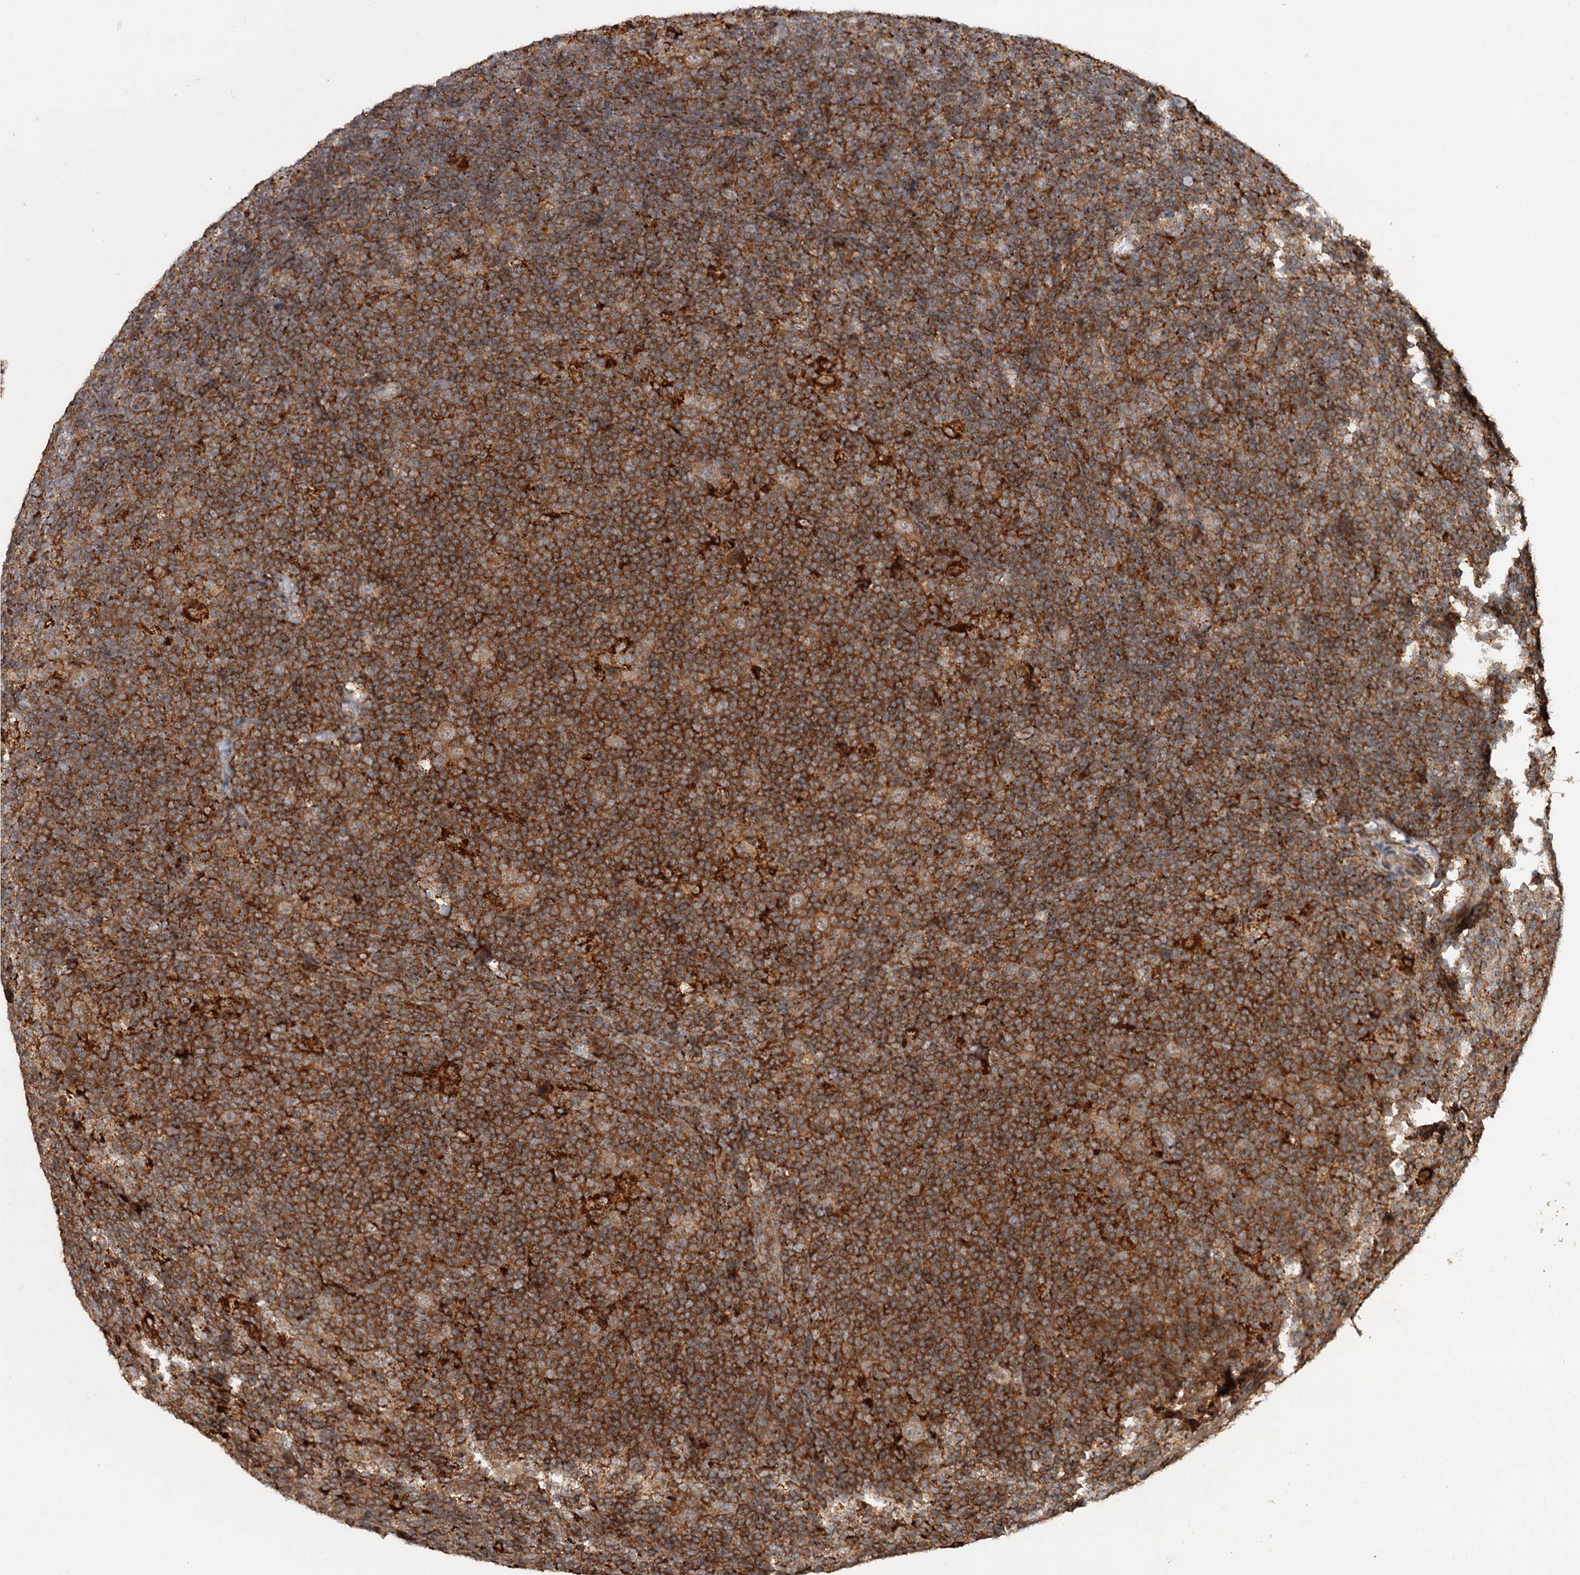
{"staining": {"intensity": "moderate", "quantity": ">75%", "location": "cytoplasmic/membranous"}, "tissue": "lymphoma", "cell_type": "Tumor cells", "image_type": "cancer", "snomed": [{"axis": "morphology", "description": "Hodgkin's disease, NOS"}, {"axis": "topography", "description": "Lymph node"}], "caption": "High-magnification brightfield microscopy of lymphoma stained with DAB (brown) and counterstained with hematoxylin (blue). tumor cells exhibit moderate cytoplasmic/membranous staining is seen in approximately>75% of cells.", "gene": "FAXC", "patient": {"sex": "female", "age": 57}}